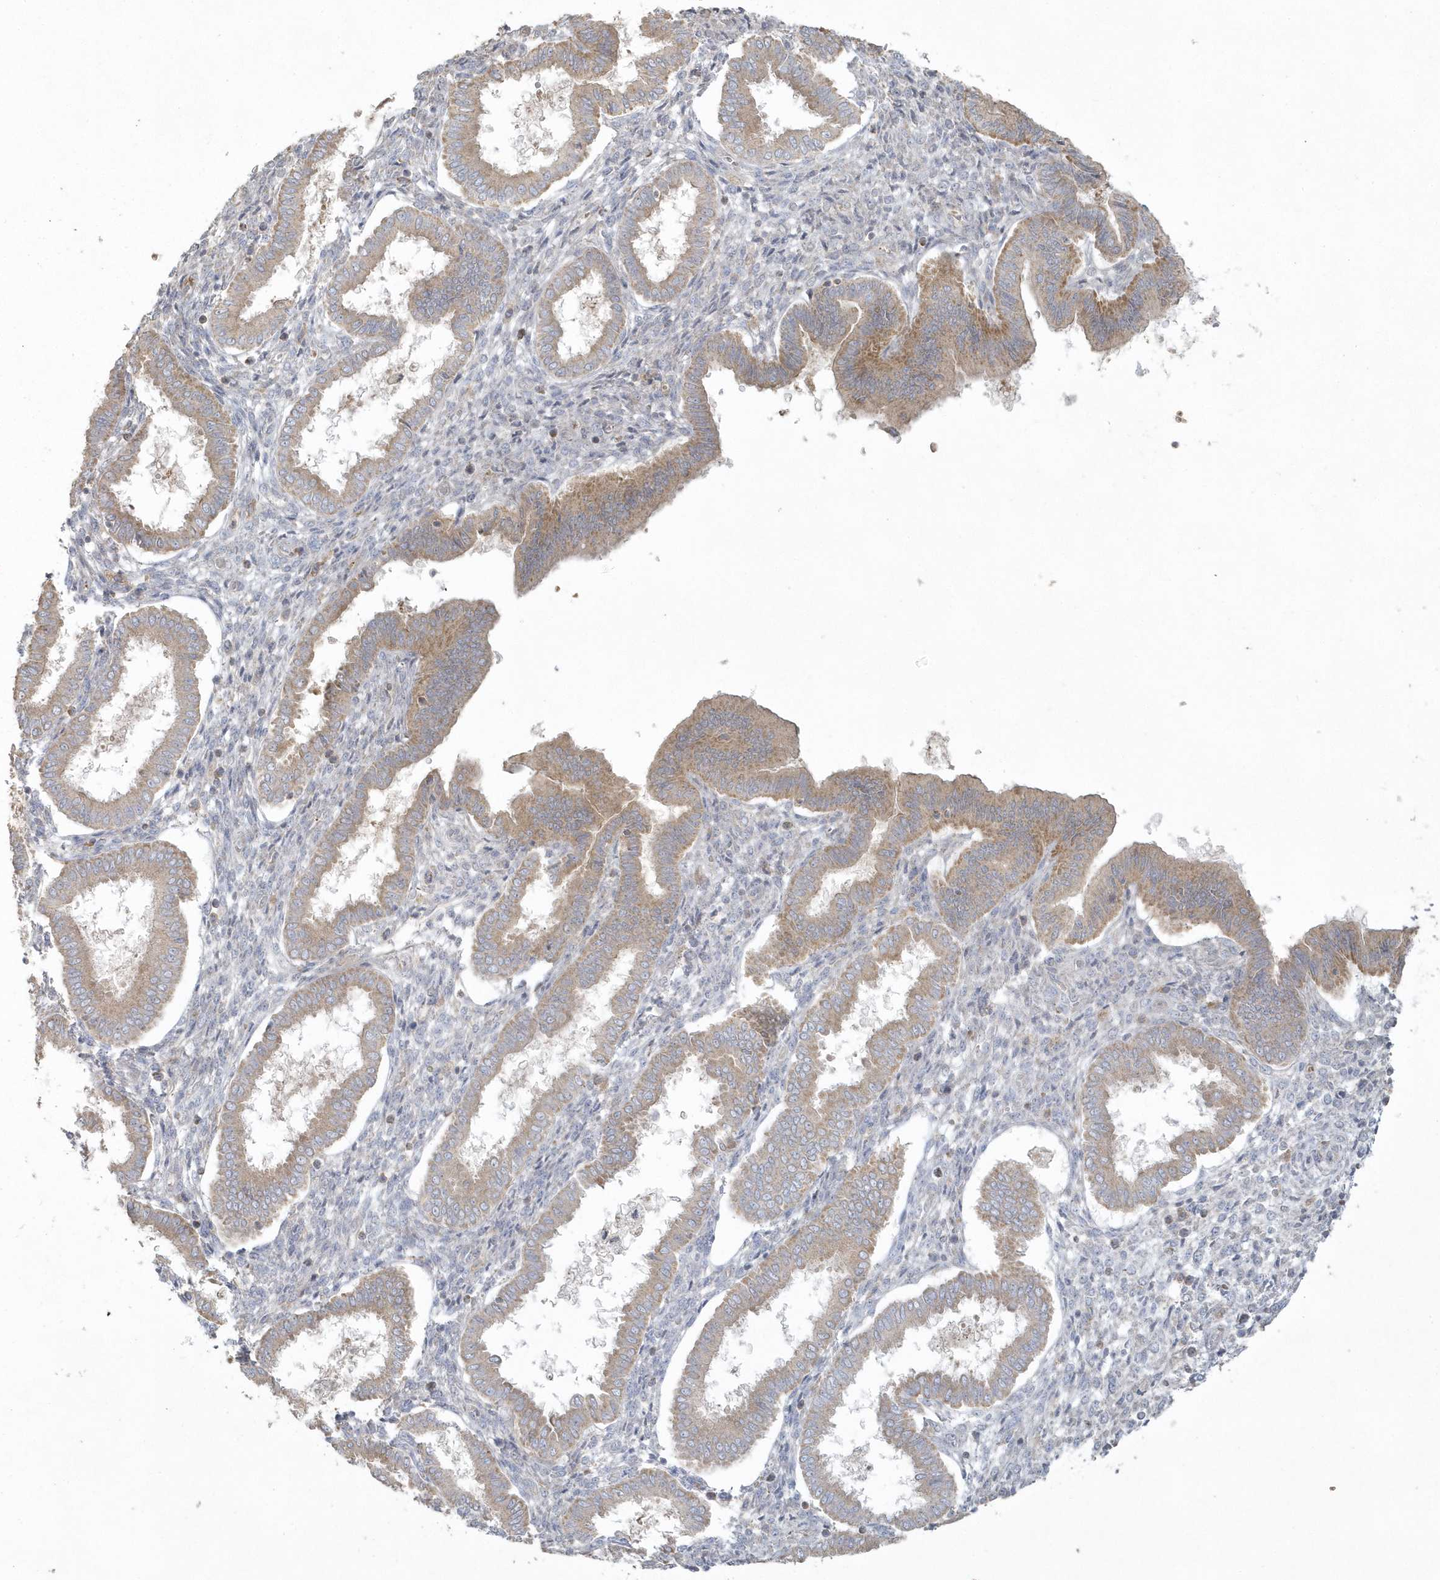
{"staining": {"intensity": "negative", "quantity": "none", "location": "none"}, "tissue": "endometrium", "cell_type": "Cells in endometrial stroma", "image_type": "normal", "snomed": [{"axis": "morphology", "description": "Normal tissue, NOS"}, {"axis": "topography", "description": "Endometrium"}], "caption": "Micrograph shows no protein positivity in cells in endometrial stroma of normal endometrium. The staining was performed using DAB to visualize the protein expression in brown, while the nuclei were stained in blue with hematoxylin (Magnification: 20x).", "gene": "BLTP3A", "patient": {"sex": "female", "age": 24}}